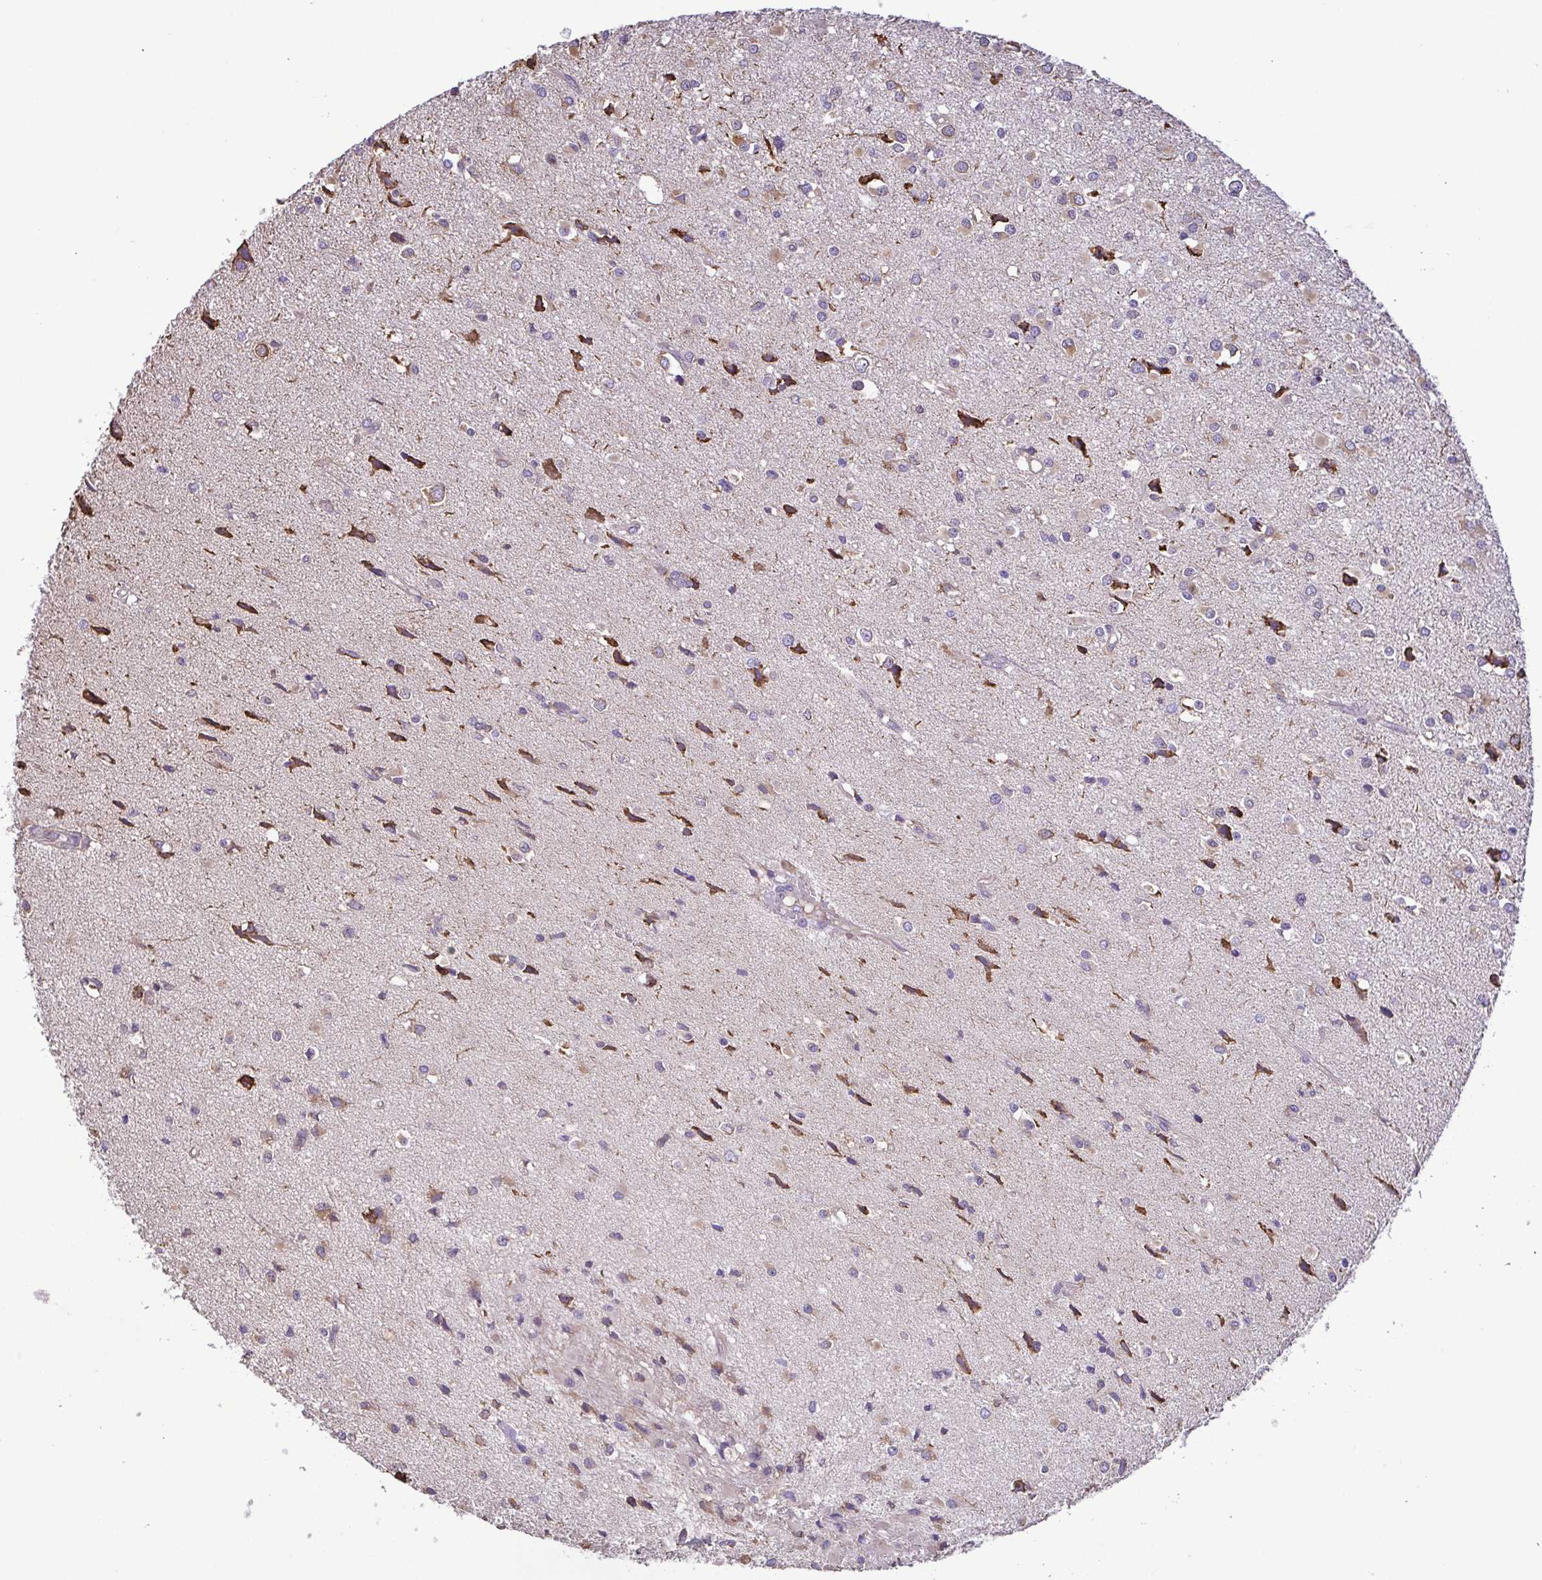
{"staining": {"intensity": "moderate", "quantity": "<25%", "location": "cytoplasmic/membranous"}, "tissue": "glioma", "cell_type": "Tumor cells", "image_type": "cancer", "snomed": [{"axis": "morphology", "description": "Glioma, malignant, High grade"}, {"axis": "topography", "description": "Brain"}], "caption": "Glioma stained for a protein demonstrates moderate cytoplasmic/membranous positivity in tumor cells.", "gene": "MYL10", "patient": {"sex": "male", "age": 54}}